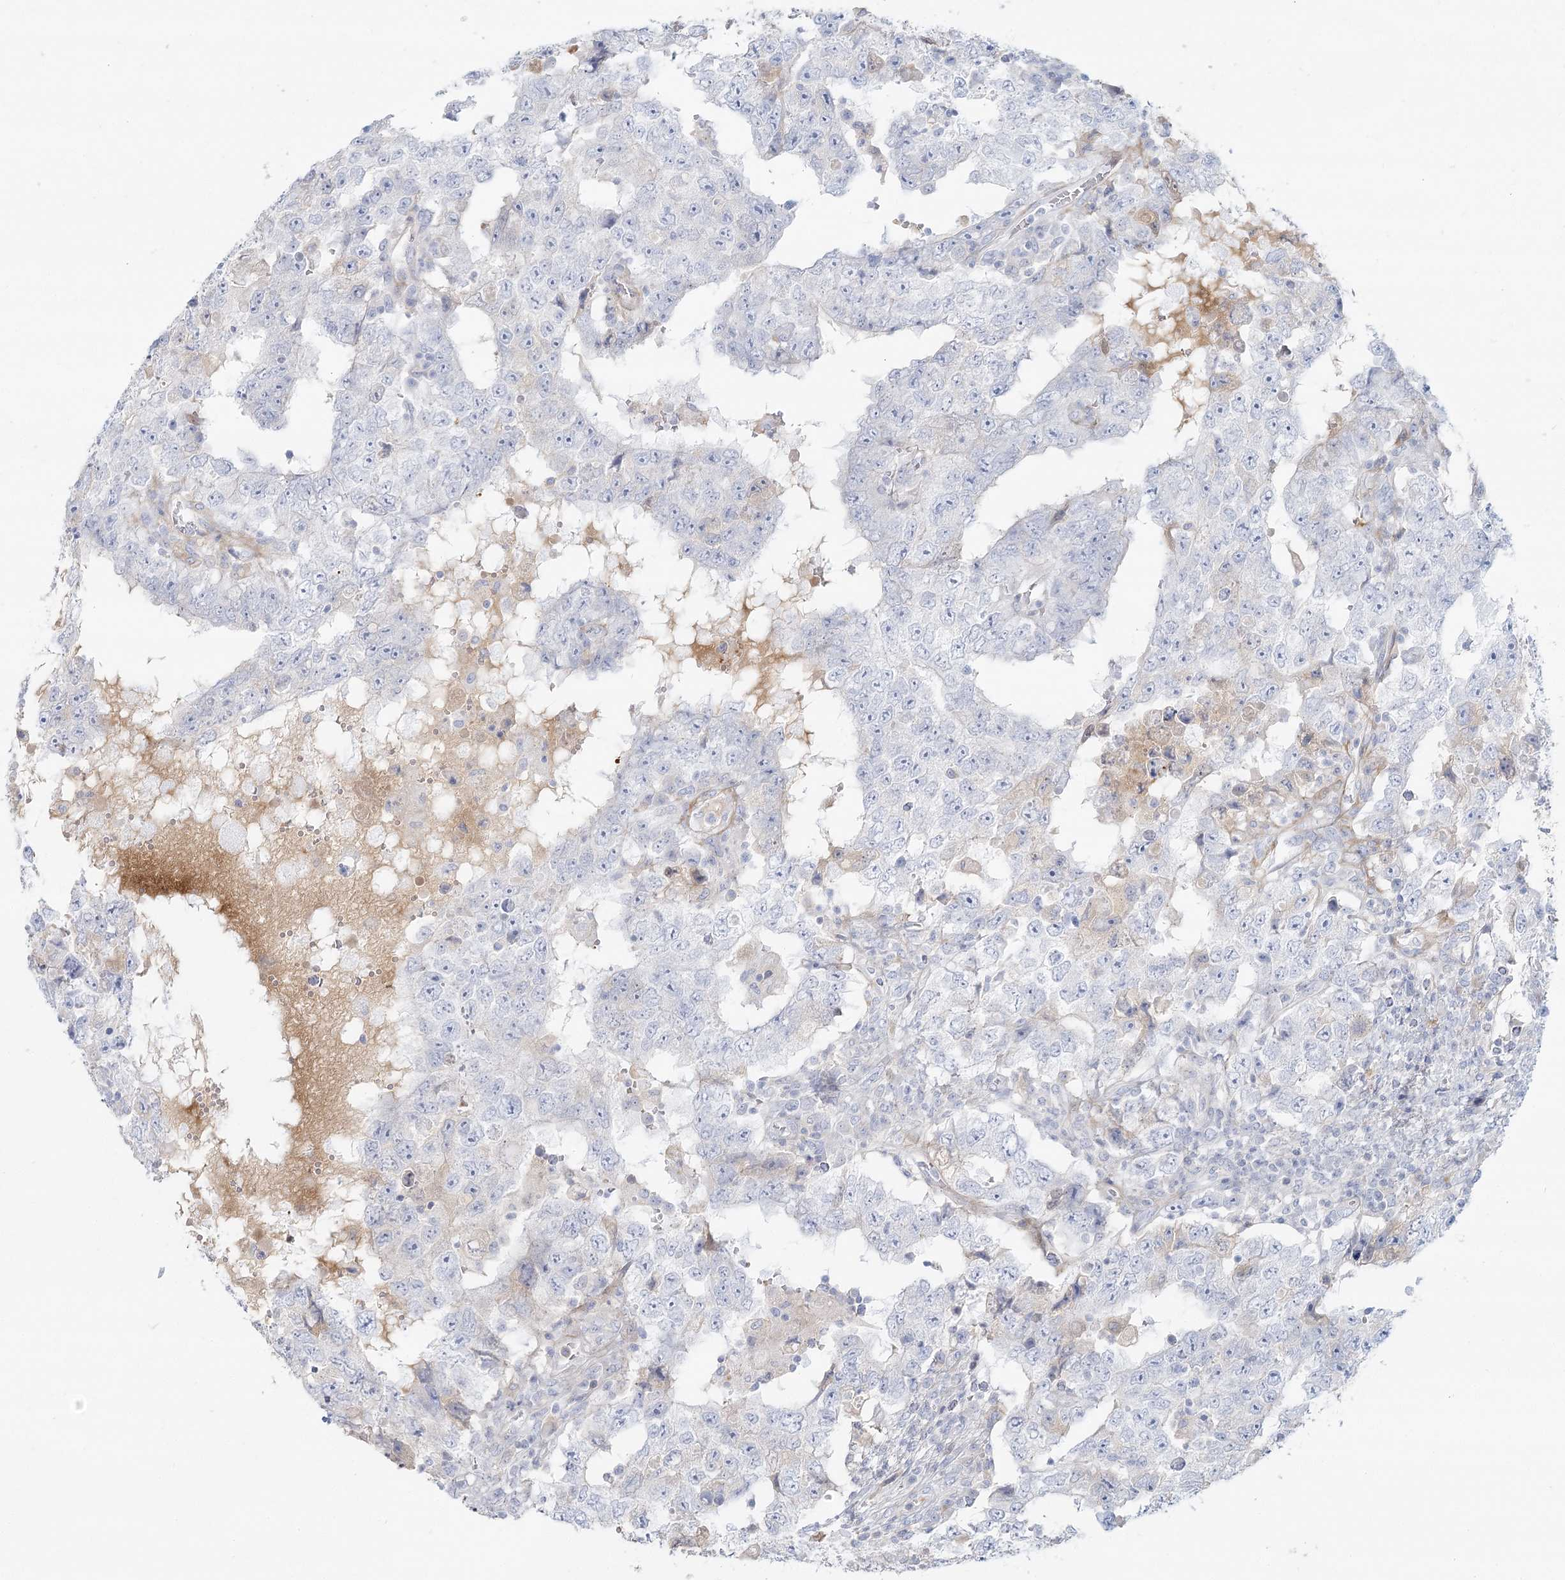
{"staining": {"intensity": "moderate", "quantity": "<25%", "location": "cytoplasmic/membranous"}, "tissue": "testis cancer", "cell_type": "Tumor cells", "image_type": "cancer", "snomed": [{"axis": "morphology", "description": "Carcinoma, Embryonal, NOS"}, {"axis": "topography", "description": "Testis"}], "caption": "Protein positivity by immunohistochemistry (IHC) shows moderate cytoplasmic/membranous positivity in about <25% of tumor cells in testis cancer (embryonal carcinoma).", "gene": "DMGDH", "patient": {"sex": "male", "age": 26}}